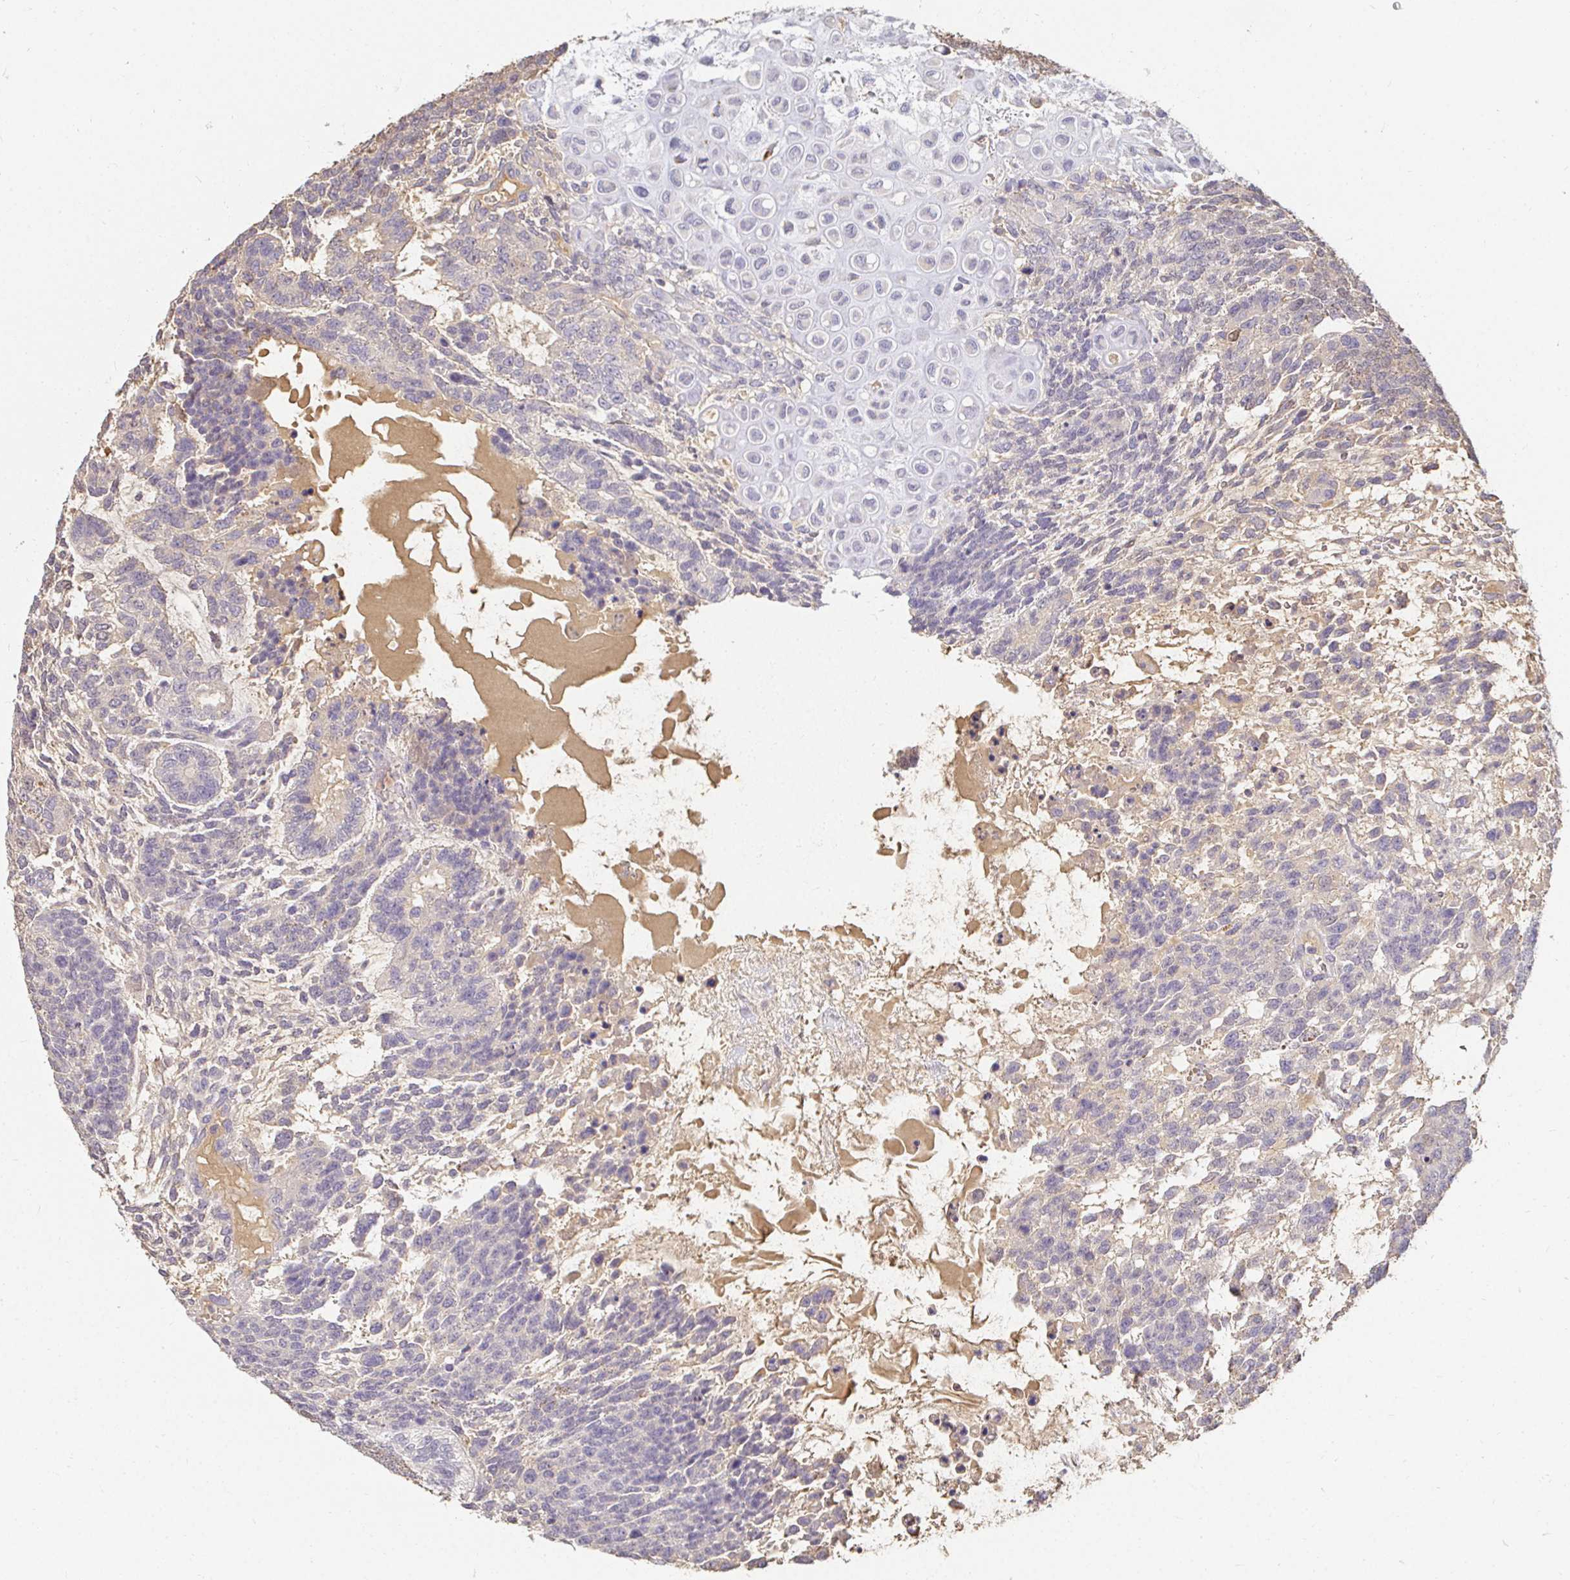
{"staining": {"intensity": "negative", "quantity": "none", "location": "none"}, "tissue": "testis cancer", "cell_type": "Tumor cells", "image_type": "cancer", "snomed": [{"axis": "morphology", "description": "Carcinoma, Embryonal, NOS"}, {"axis": "topography", "description": "Testis"}], "caption": "This photomicrograph is of testis cancer stained with immunohistochemistry (IHC) to label a protein in brown with the nuclei are counter-stained blue. There is no staining in tumor cells.", "gene": "LOXL4", "patient": {"sex": "male", "age": 23}}